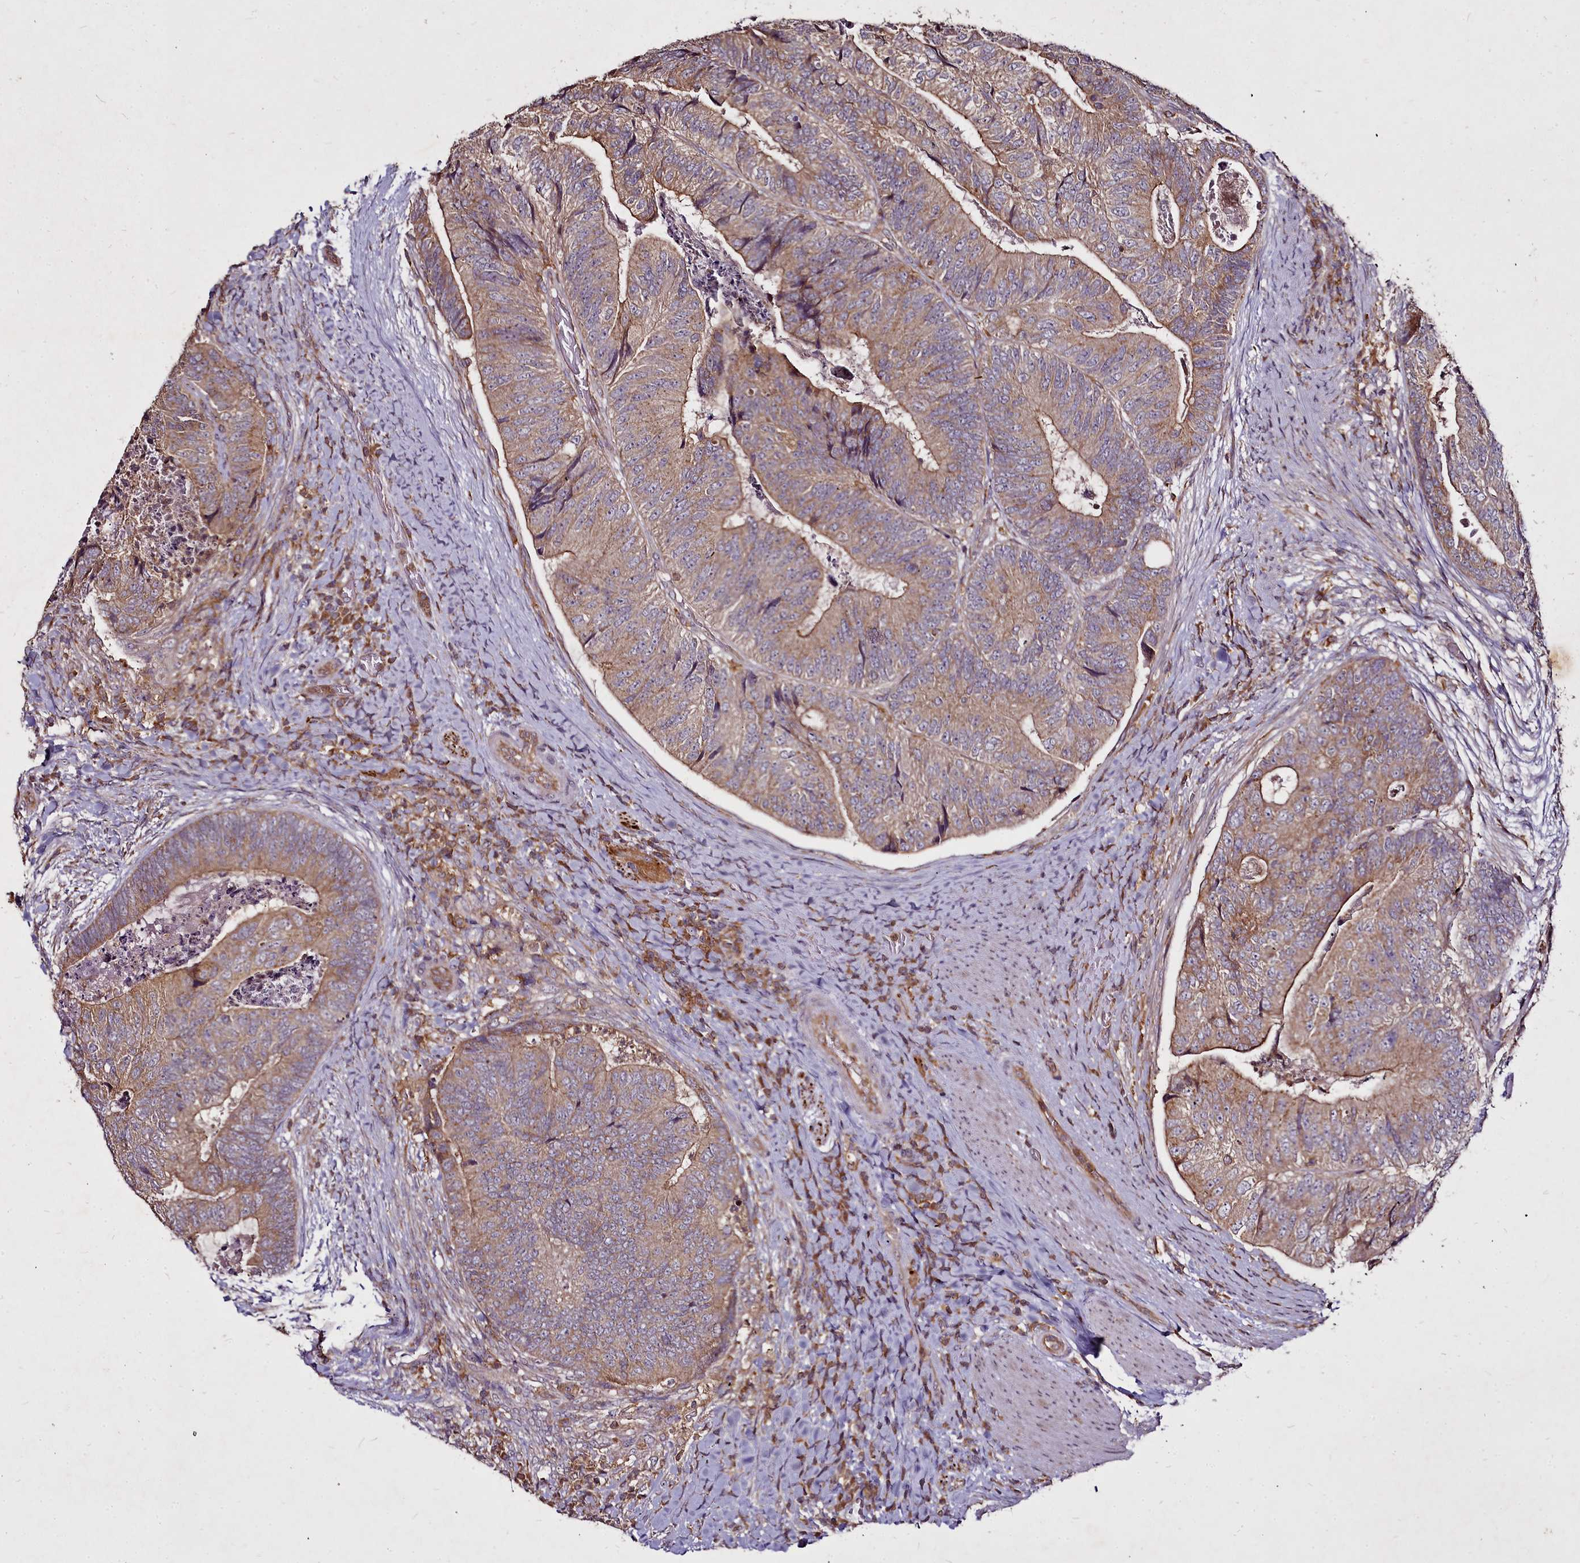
{"staining": {"intensity": "moderate", "quantity": ">75%", "location": "cytoplasmic/membranous"}, "tissue": "colorectal cancer", "cell_type": "Tumor cells", "image_type": "cancer", "snomed": [{"axis": "morphology", "description": "Adenocarcinoma, NOS"}, {"axis": "topography", "description": "Colon"}], "caption": "Immunohistochemical staining of colorectal cancer (adenocarcinoma) displays medium levels of moderate cytoplasmic/membranous protein positivity in approximately >75% of tumor cells.", "gene": "NCKAP1L", "patient": {"sex": "female", "age": 67}}